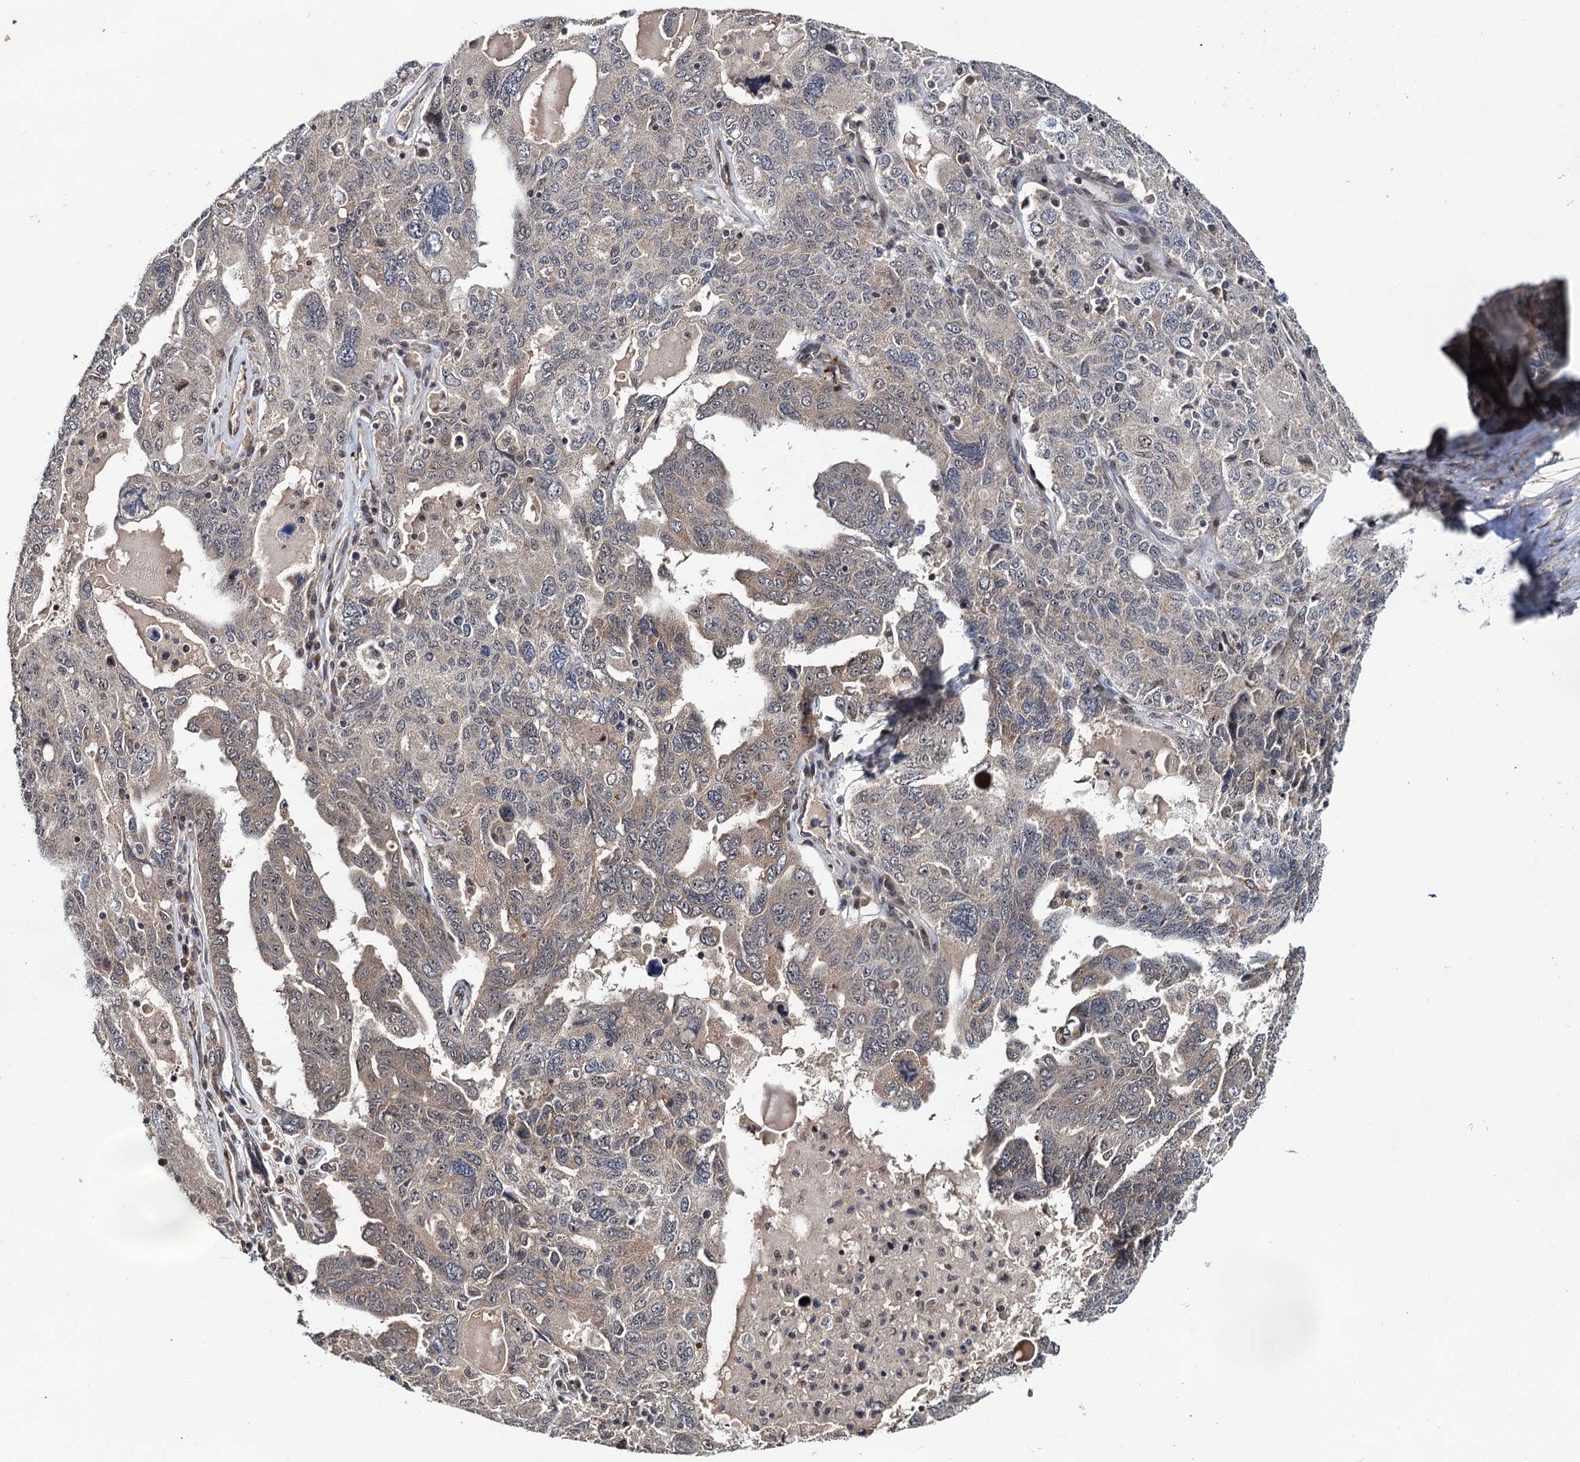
{"staining": {"intensity": "weak", "quantity": "25%-75%", "location": "cytoplasmic/membranous"}, "tissue": "ovarian cancer", "cell_type": "Tumor cells", "image_type": "cancer", "snomed": [{"axis": "morphology", "description": "Carcinoma, endometroid"}, {"axis": "topography", "description": "Ovary"}], "caption": "Ovarian endometroid carcinoma tissue exhibits weak cytoplasmic/membranous expression in about 25%-75% of tumor cells, visualized by immunohistochemistry.", "gene": "ARHGAP42", "patient": {"sex": "female", "age": 62}}